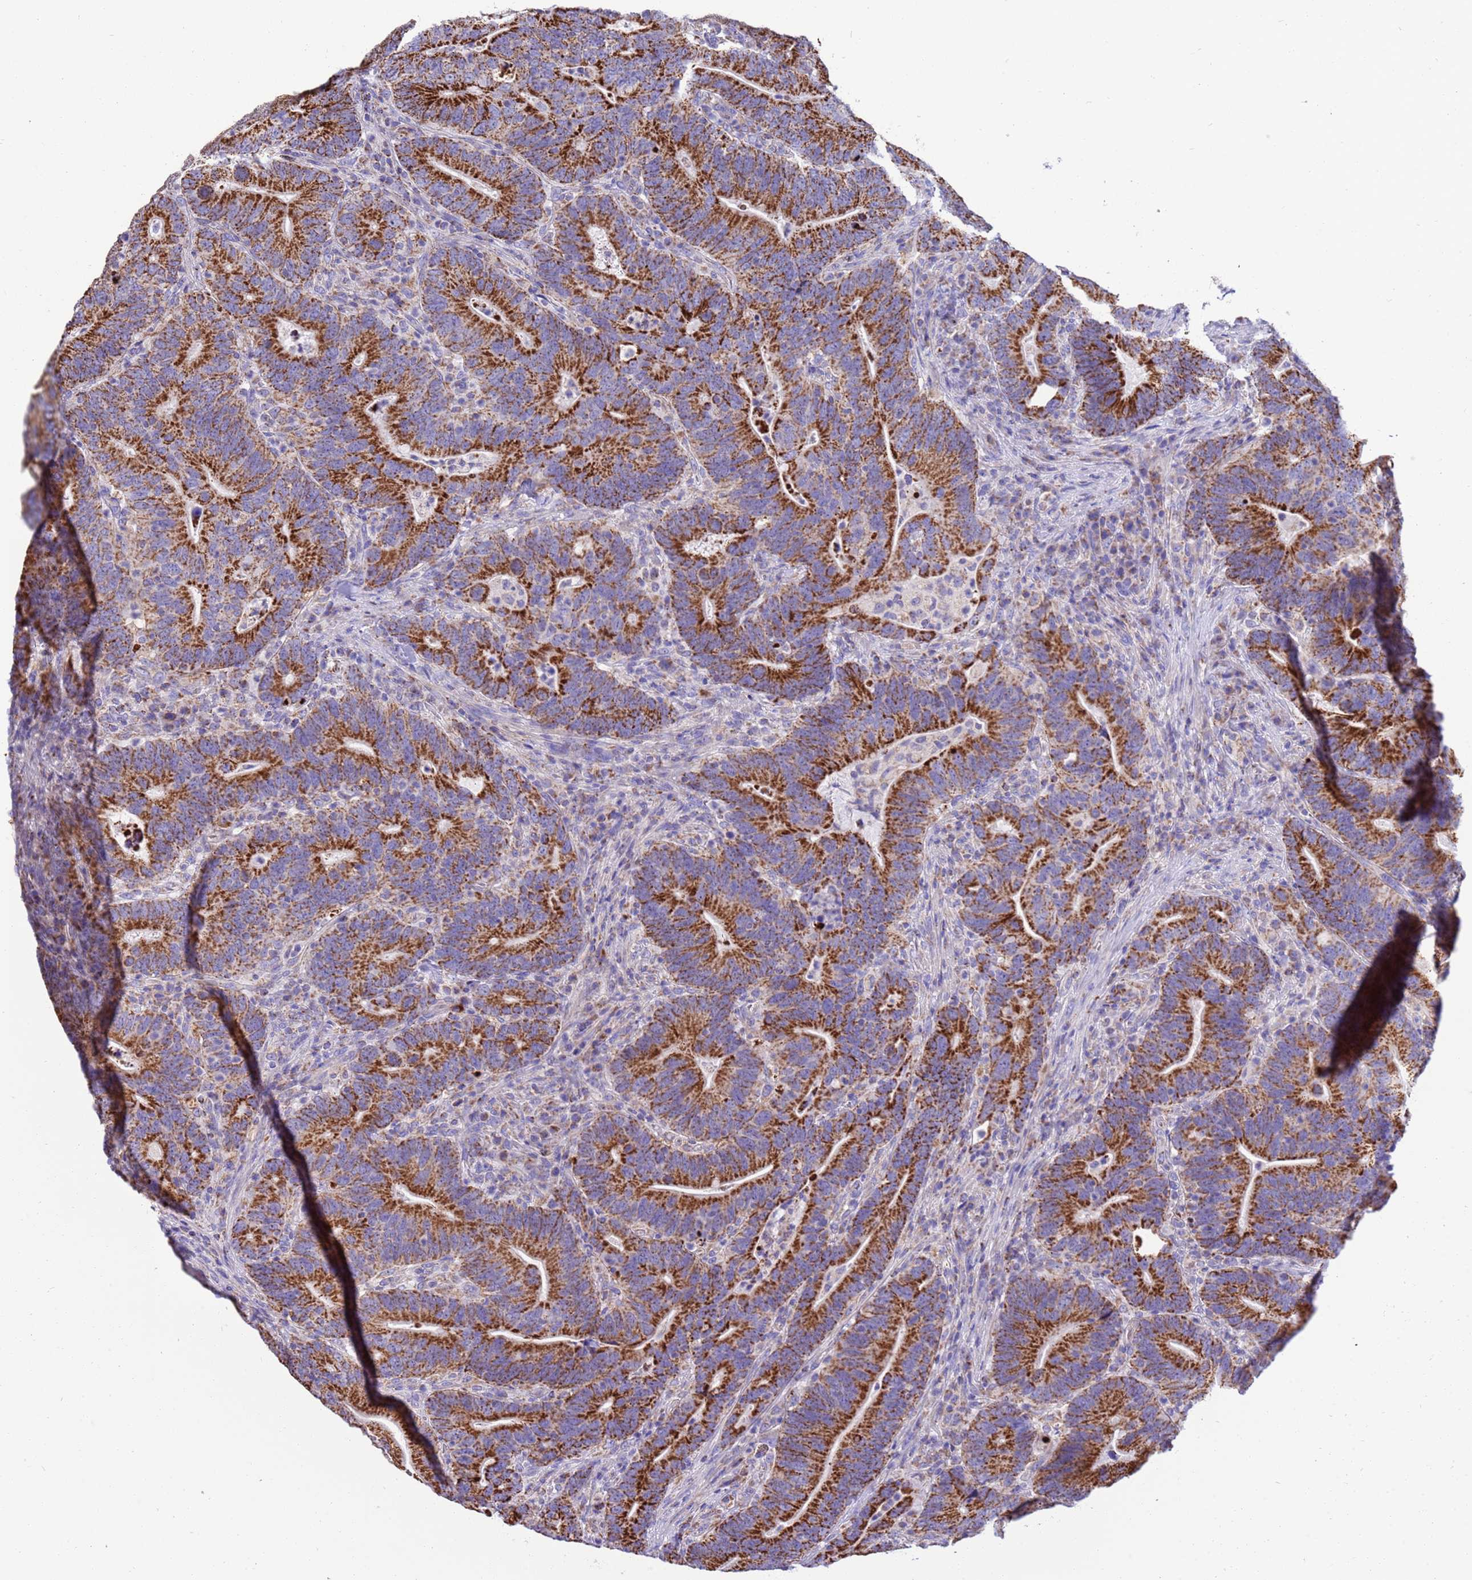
{"staining": {"intensity": "strong", "quantity": ">75%", "location": "cytoplasmic/membranous"}, "tissue": "colorectal cancer", "cell_type": "Tumor cells", "image_type": "cancer", "snomed": [{"axis": "morphology", "description": "Adenocarcinoma, NOS"}, {"axis": "topography", "description": "Colon"}], "caption": "Protein analysis of adenocarcinoma (colorectal) tissue displays strong cytoplasmic/membranous positivity in about >75% of tumor cells.", "gene": "RNF165", "patient": {"sex": "female", "age": 66}}